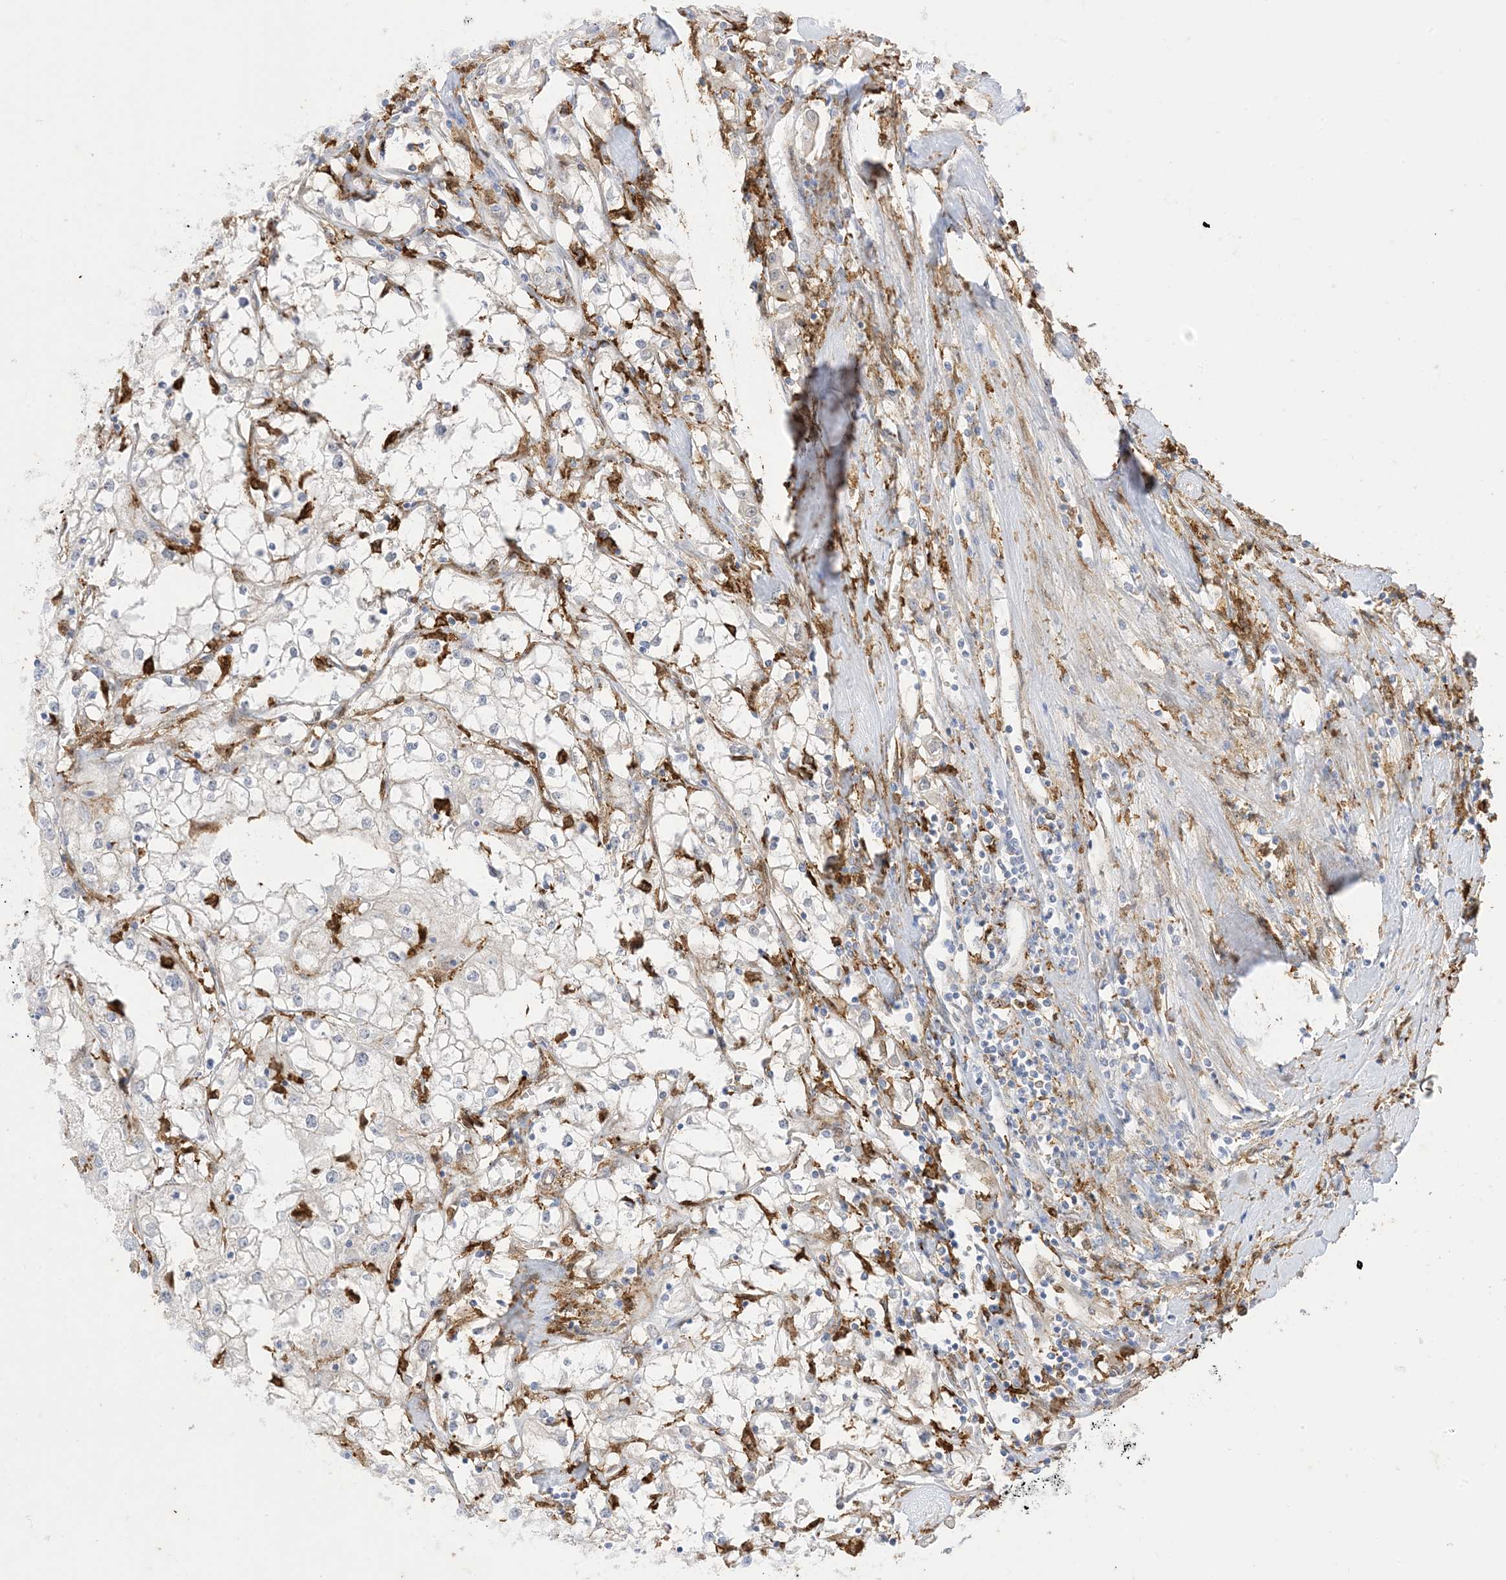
{"staining": {"intensity": "negative", "quantity": "none", "location": "none"}, "tissue": "renal cancer", "cell_type": "Tumor cells", "image_type": "cancer", "snomed": [{"axis": "morphology", "description": "Adenocarcinoma, NOS"}, {"axis": "topography", "description": "Kidney"}], "caption": "The immunohistochemistry (IHC) image has no significant staining in tumor cells of renal cancer (adenocarcinoma) tissue.", "gene": "GSN", "patient": {"sex": "male", "age": 56}}